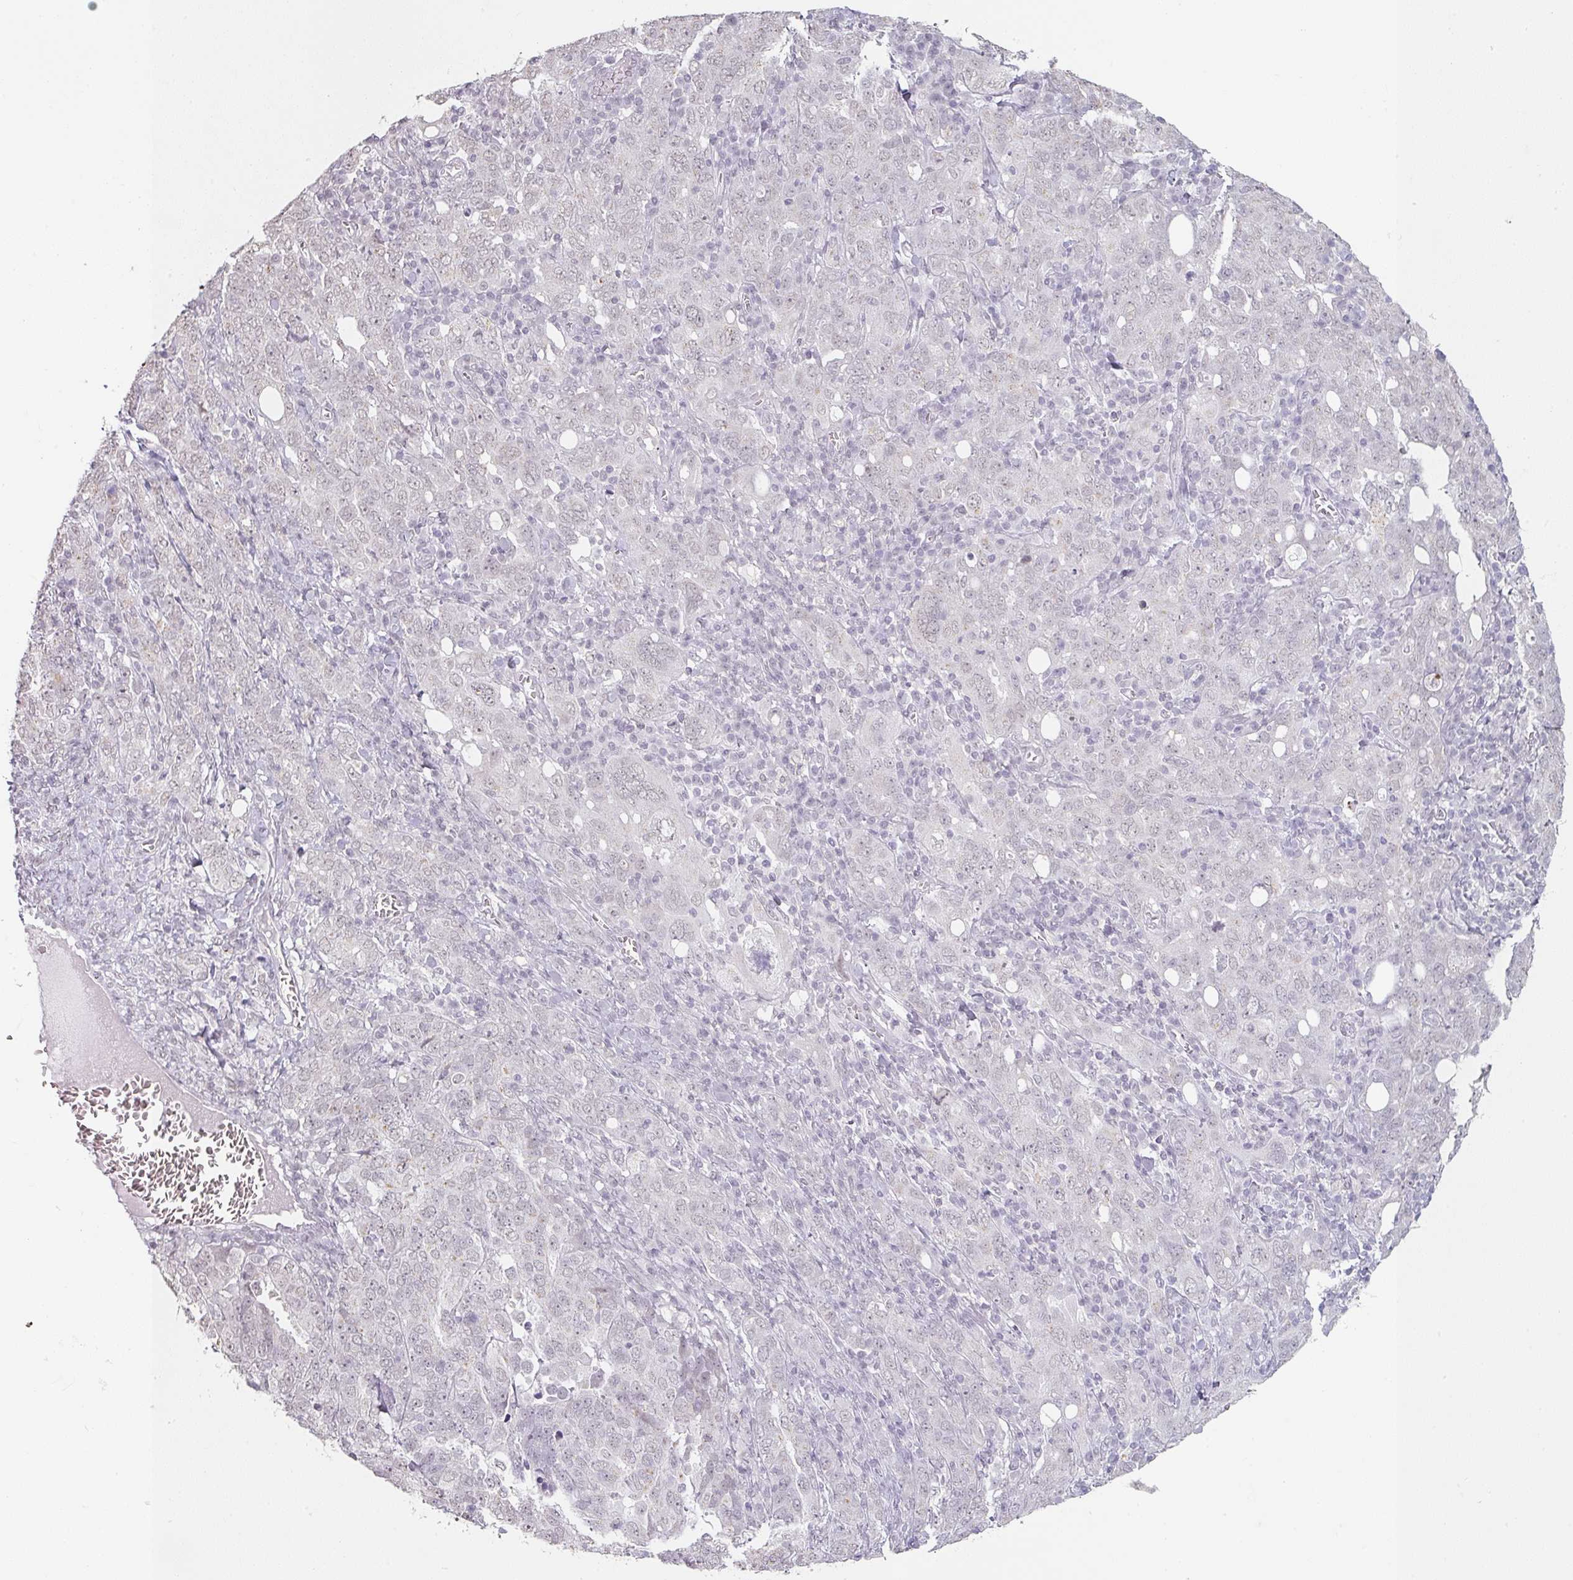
{"staining": {"intensity": "negative", "quantity": "none", "location": "none"}, "tissue": "ovarian cancer", "cell_type": "Tumor cells", "image_type": "cancer", "snomed": [{"axis": "morphology", "description": "Carcinoma, endometroid"}, {"axis": "topography", "description": "Ovary"}], "caption": "Tumor cells show no significant staining in ovarian cancer (endometroid carcinoma).", "gene": "SPRR1A", "patient": {"sex": "female", "age": 62}}